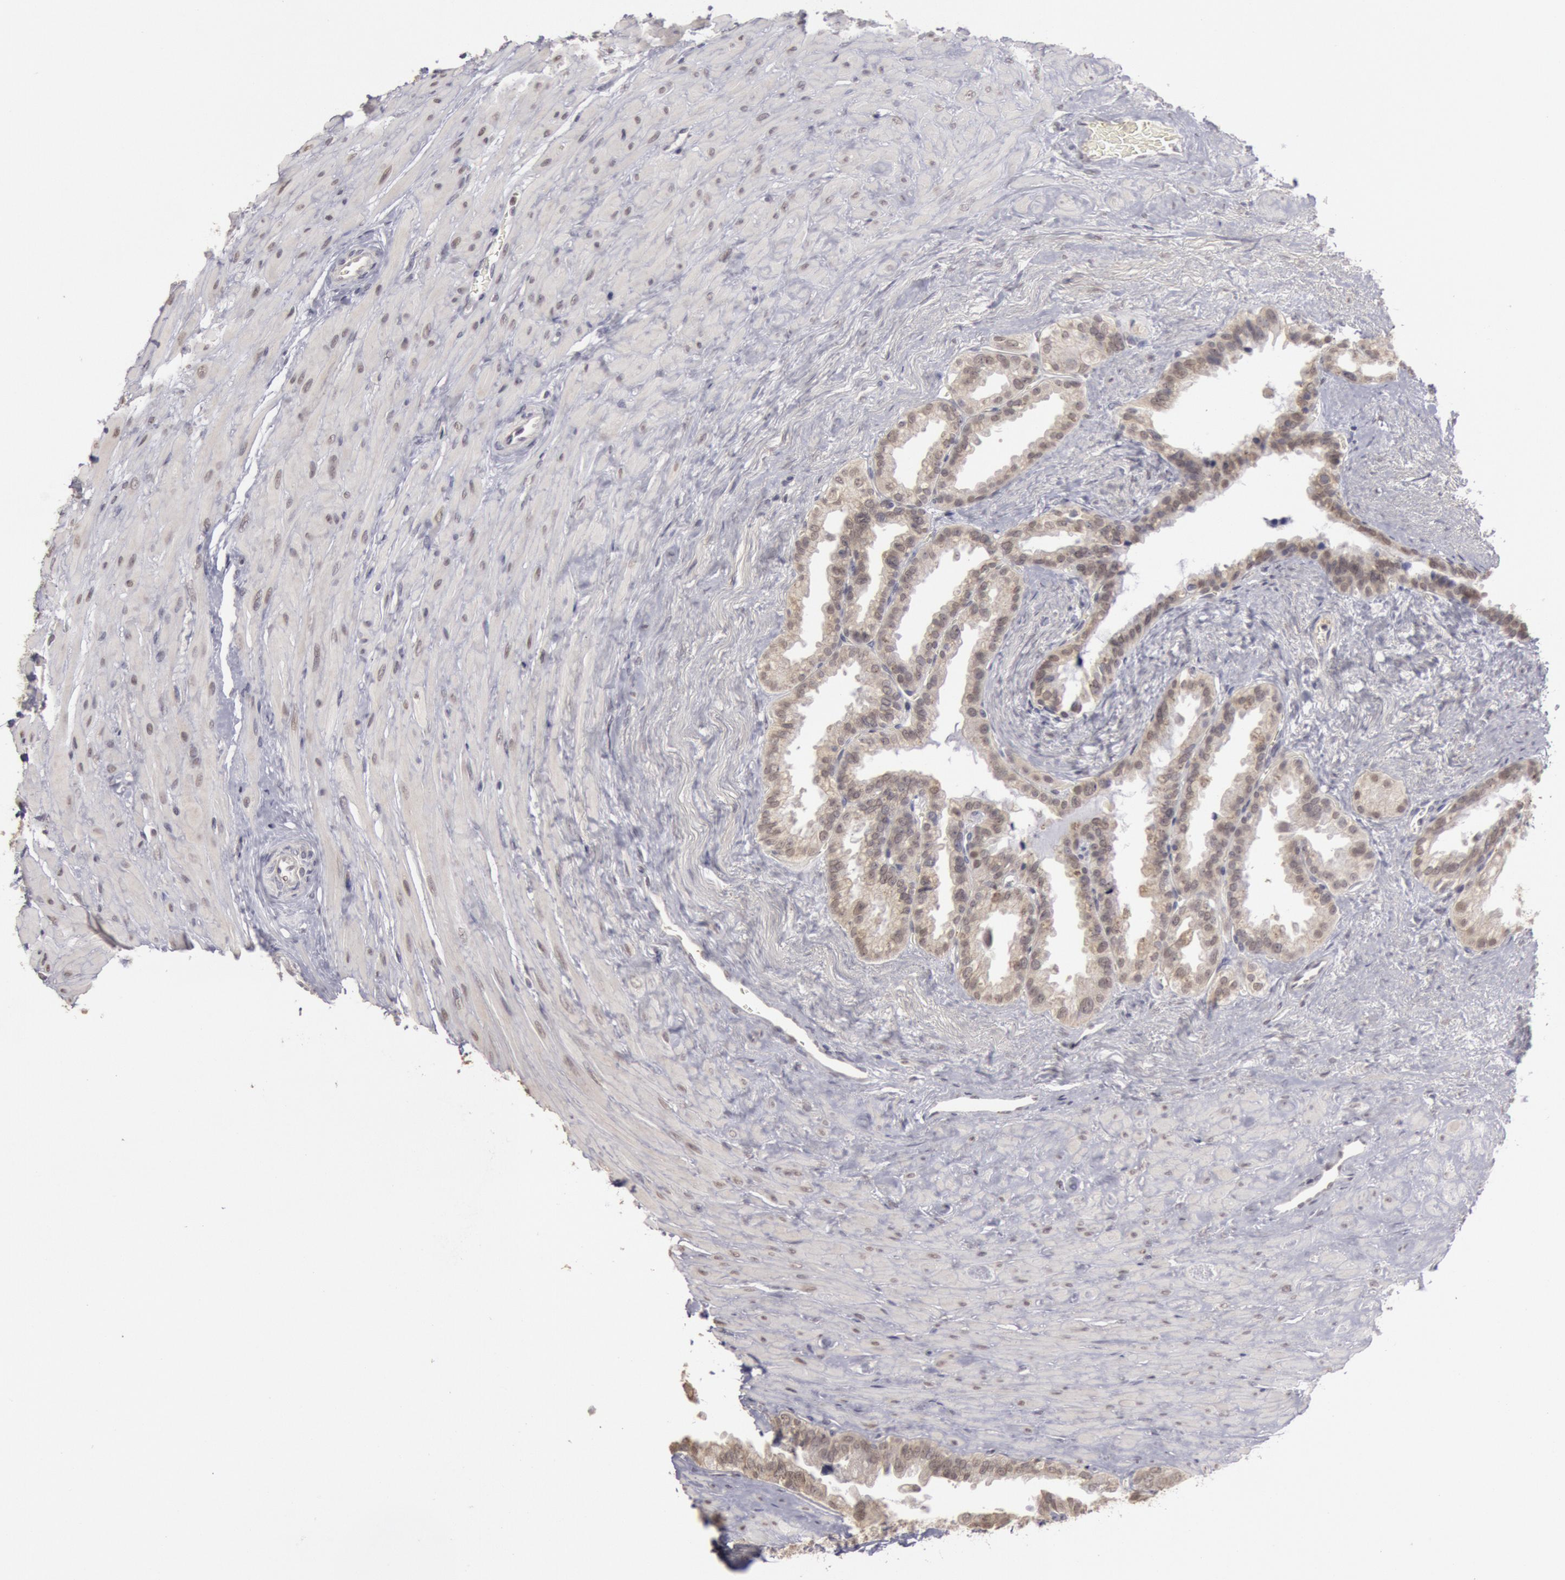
{"staining": {"intensity": "negative", "quantity": "none", "location": "none"}, "tissue": "seminal vesicle", "cell_type": "Glandular cells", "image_type": "normal", "snomed": [{"axis": "morphology", "description": "Normal tissue, NOS"}, {"axis": "topography", "description": "Prostate"}, {"axis": "topography", "description": "Seminal veicle"}], "caption": "Image shows no significant protein positivity in glandular cells of normal seminal vesicle. Nuclei are stained in blue.", "gene": "RIMBP3B", "patient": {"sex": "male", "age": 63}}